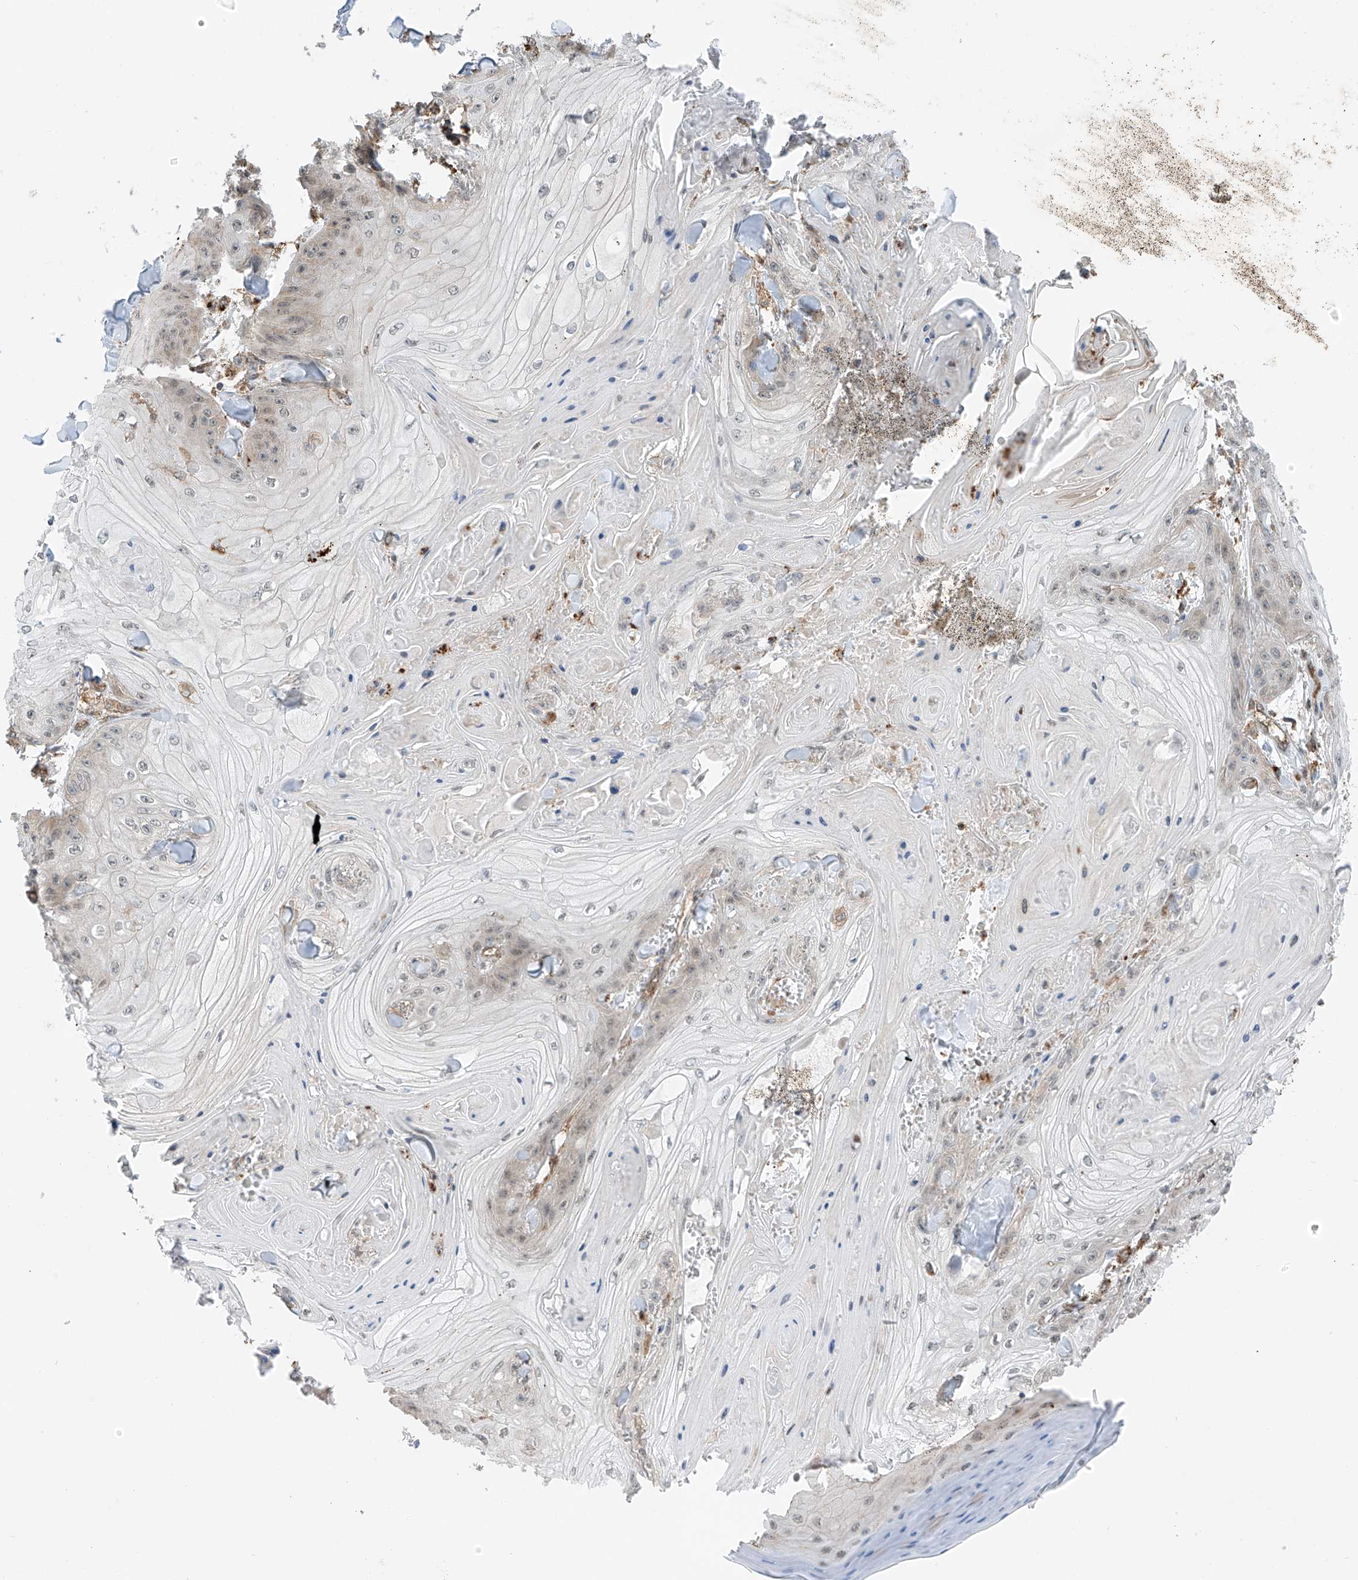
{"staining": {"intensity": "weak", "quantity": "<25%", "location": "cytoplasmic/membranous"}, "tissue": "skin cancer", "cell_type": "Tumor cells", "image_type": "cancer", "snomed": [{"axis": "morphology", "description": "Squamous cell carcinoma, NOS"}, {"axis": "topography", "description": "Skin"}], "caption": "Immunohistochemical staining of skin cancer (squamous cell carcinoma) reveals no significant staining in tumor cells.", "gene": "ZNF189", "patient": {"sex": "male", "age": 74}}